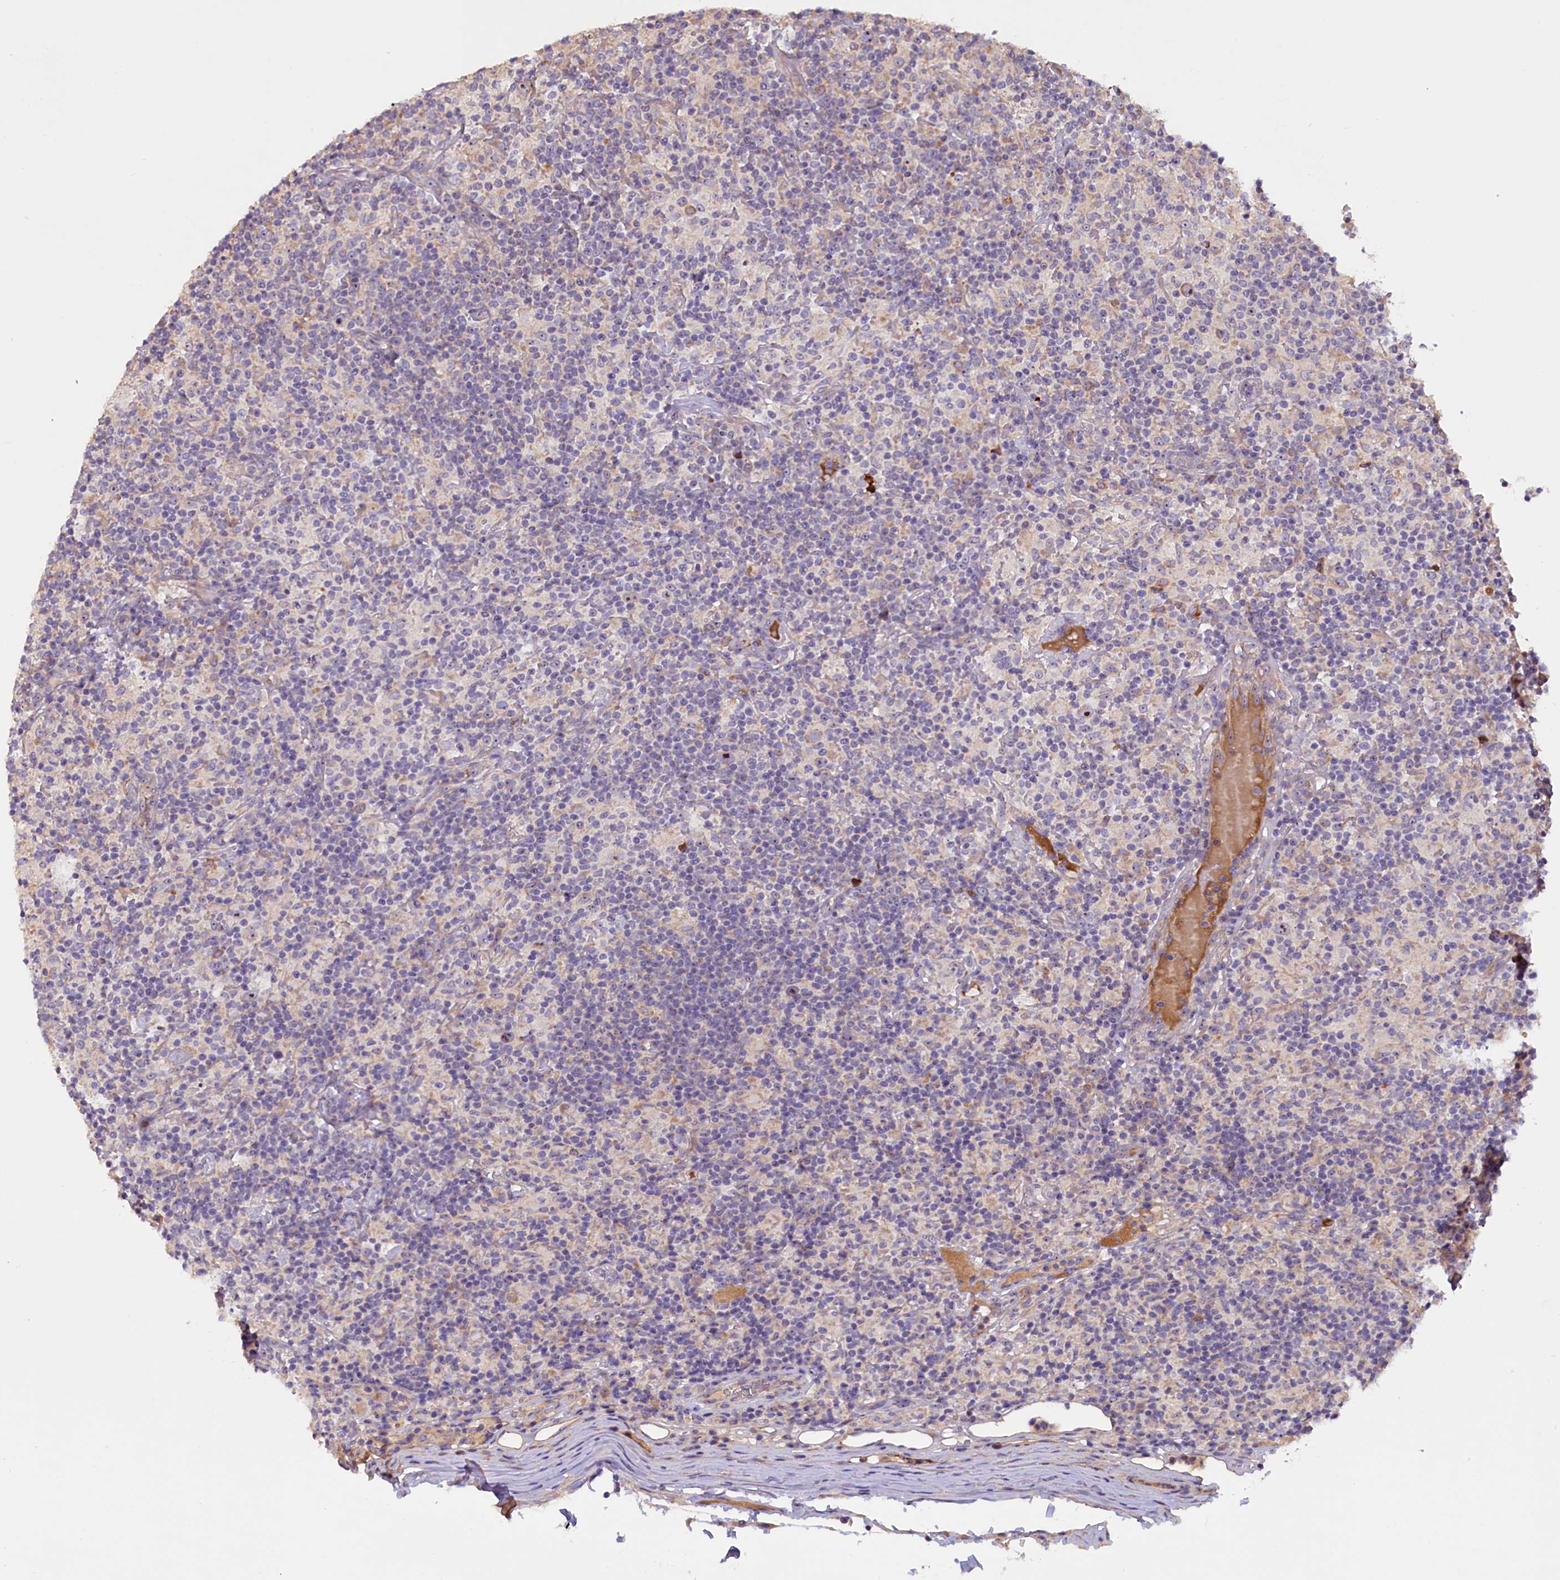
{"staining": {"intensity": "negative", "quantity": "none", "location": "none"}, "tissue": "lymphoma", "cell_type": "Tumor cells", "image_type": "cancer", "snomed": [{"axis": "morphology", "description": "Hodgkin's disease, NOS"}, {"axis": "topography", "description": "Lymph node"}], "caption": "This is an immunohistochemistry micrograph of lymphoma. There is no expression in tumor cells.", "gene": "FRY", "patient": {"sex": "male", "age": 70}}